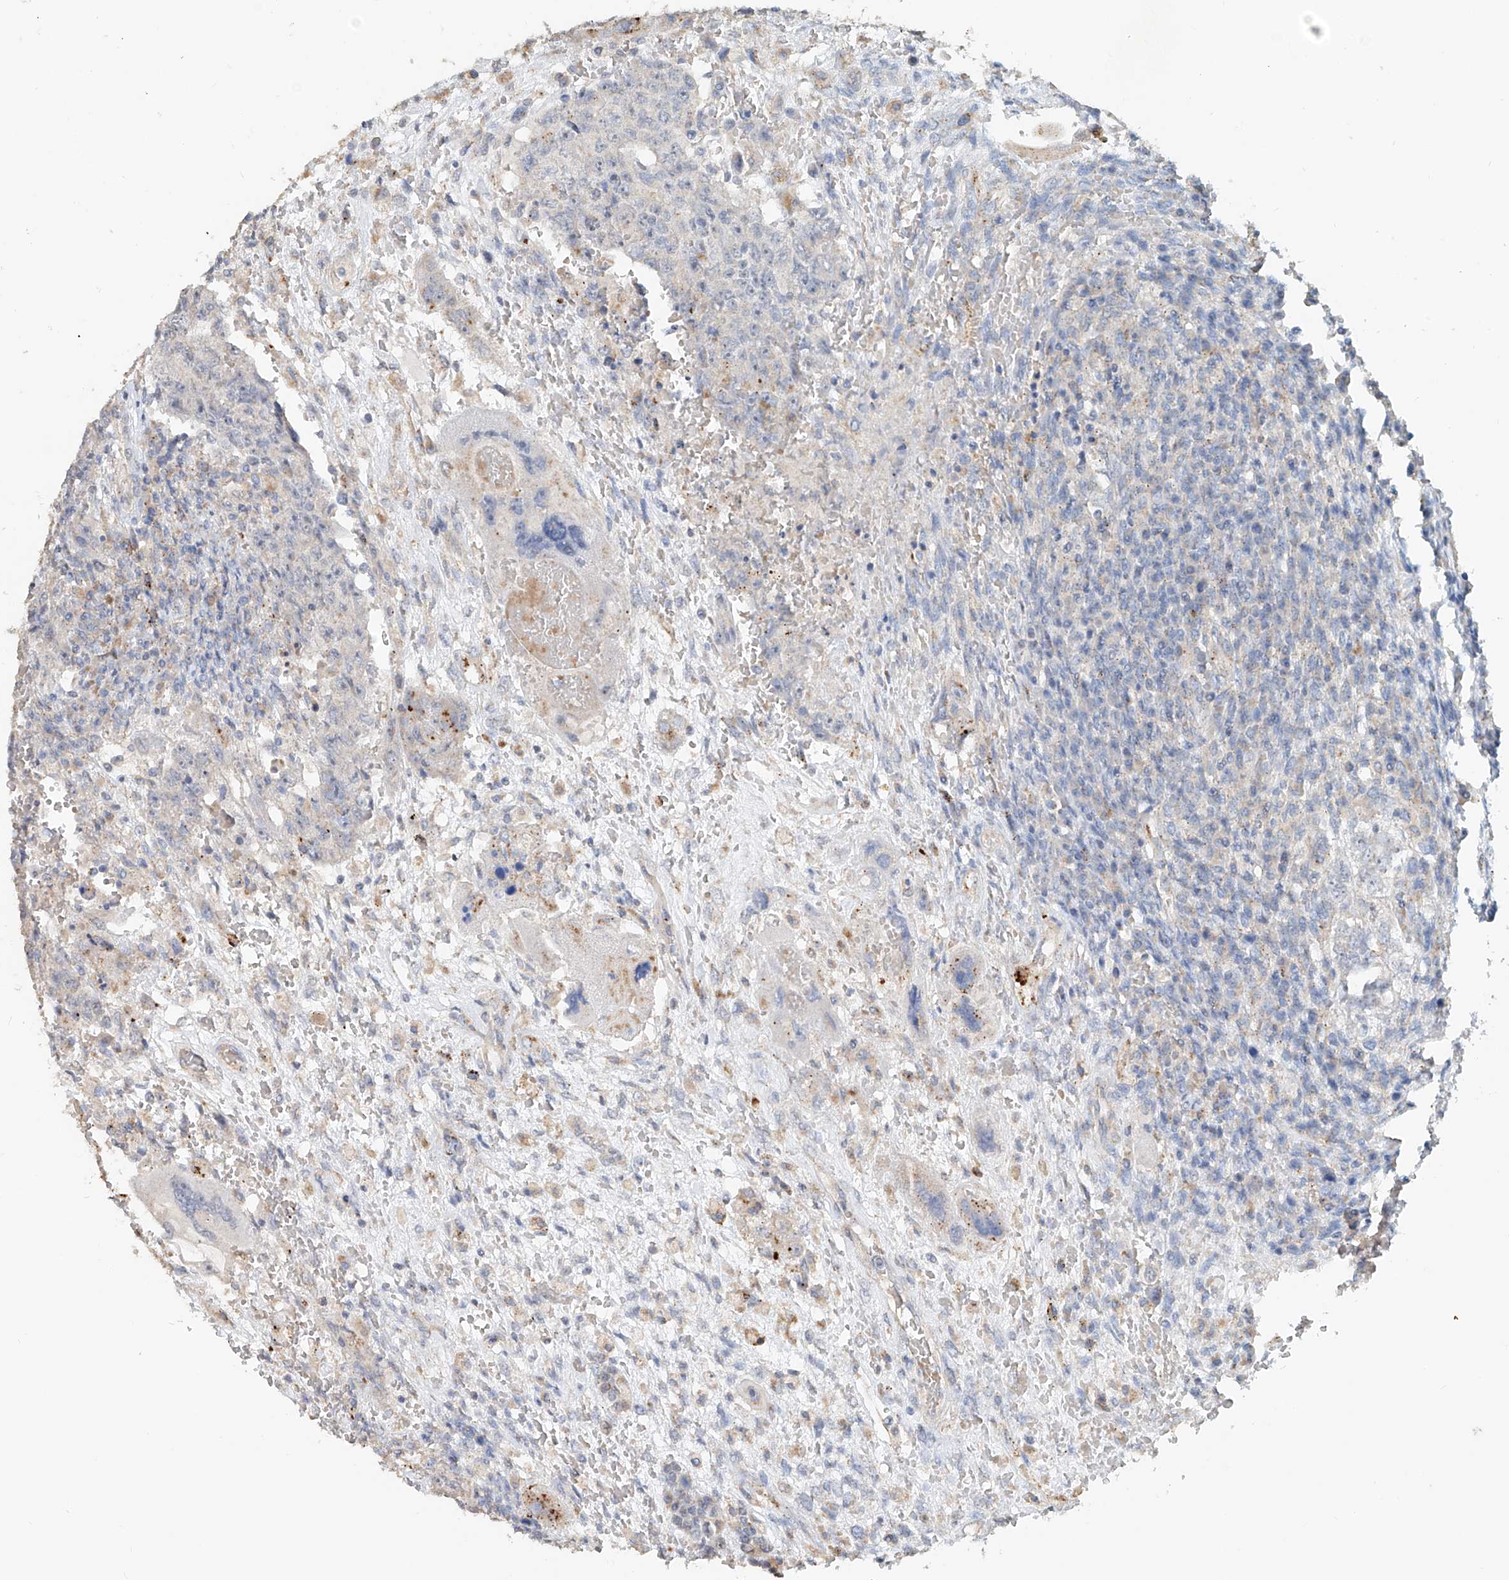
{"staining": {"intensity": "negative", "quantity": "none", "location": "none"}, "tissue": "testis cancer", "cell_type": "Tumor cells", "image_type": "cancer", "snomed": [{"axis": "morphology", "description": "Carcinoma, Embryonal, NOS"}, {"axis": "topography", "description": "Testis"}], "caption": "Tumor cells show no significant expression in testis cancer. Nuclei are stained in blue.", "gene": "TRIM47", "patient": {"sex": "male", "age": 26}}